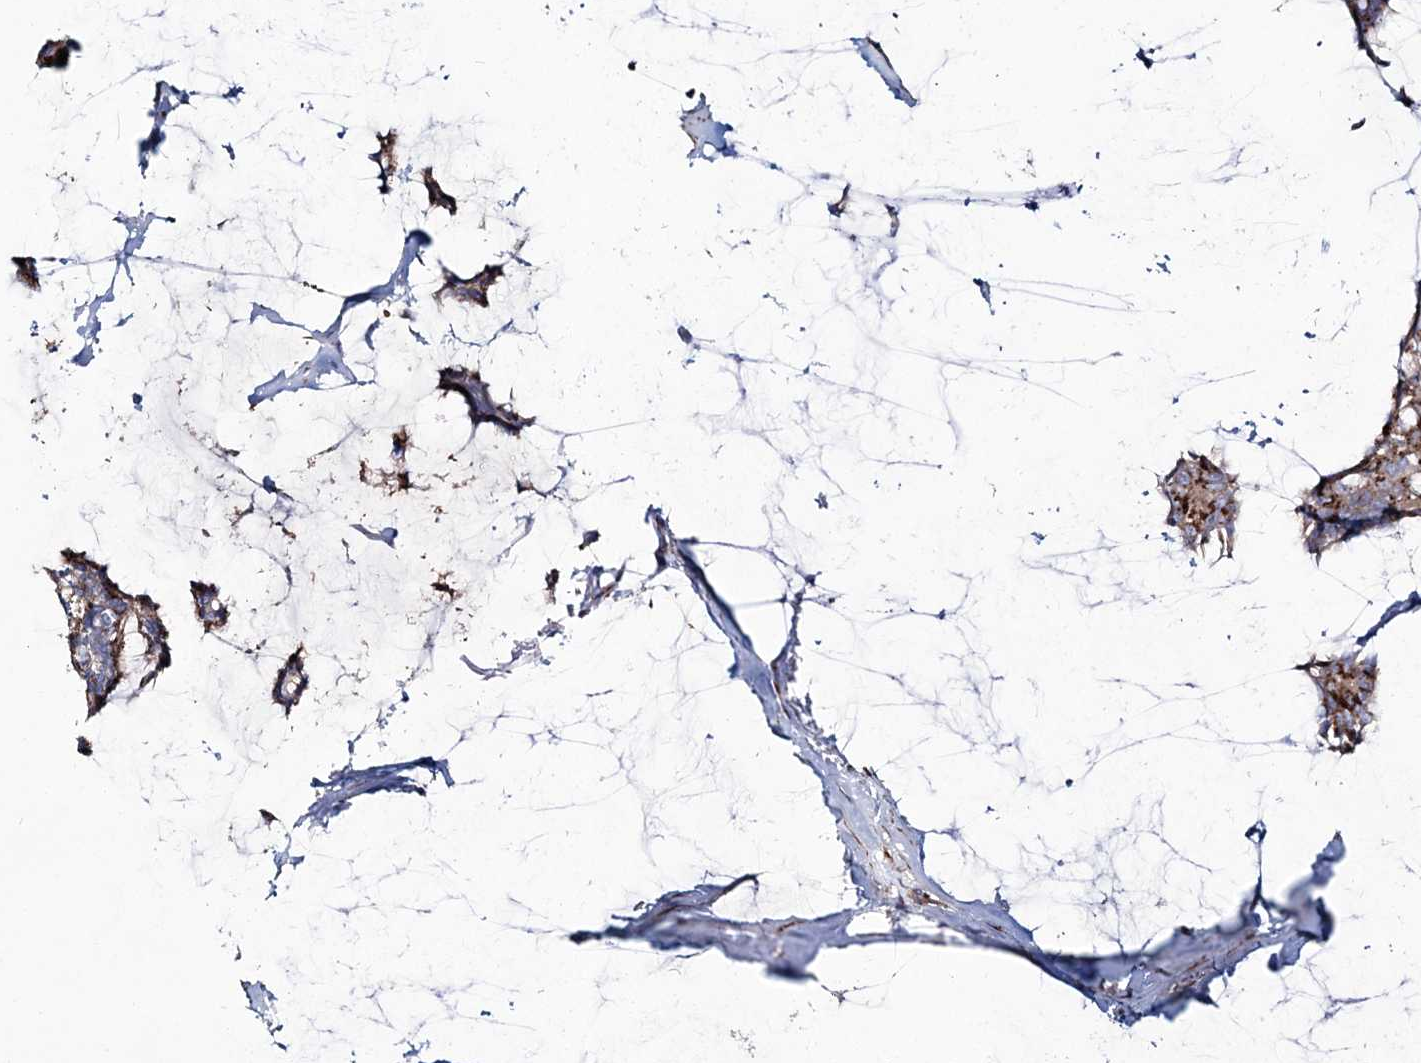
{"staining": {"intensity": "strong", "quantity": ">75%", "location": "cytoplasmic/membranous"}, "tissue": "breast cancer", "cell_type": "Tumor cells", "image_type": "cancer", "snomed": [{"axis": "morphology", "description": "Duct carcinoma"}, {"axis": "topography", "description": "Breast"}], "caption": "Protein expression analysis of human breast cancer reveals strong cytoplasmic/membranous expression in about >75% of tumor cells. Using DAB (brown) and hematoxylin (blue) stains, captured at high magnification using brightfield microscopy.", "gene": "MAN1A2", "patient": {"sex": "female", "age": 93}}